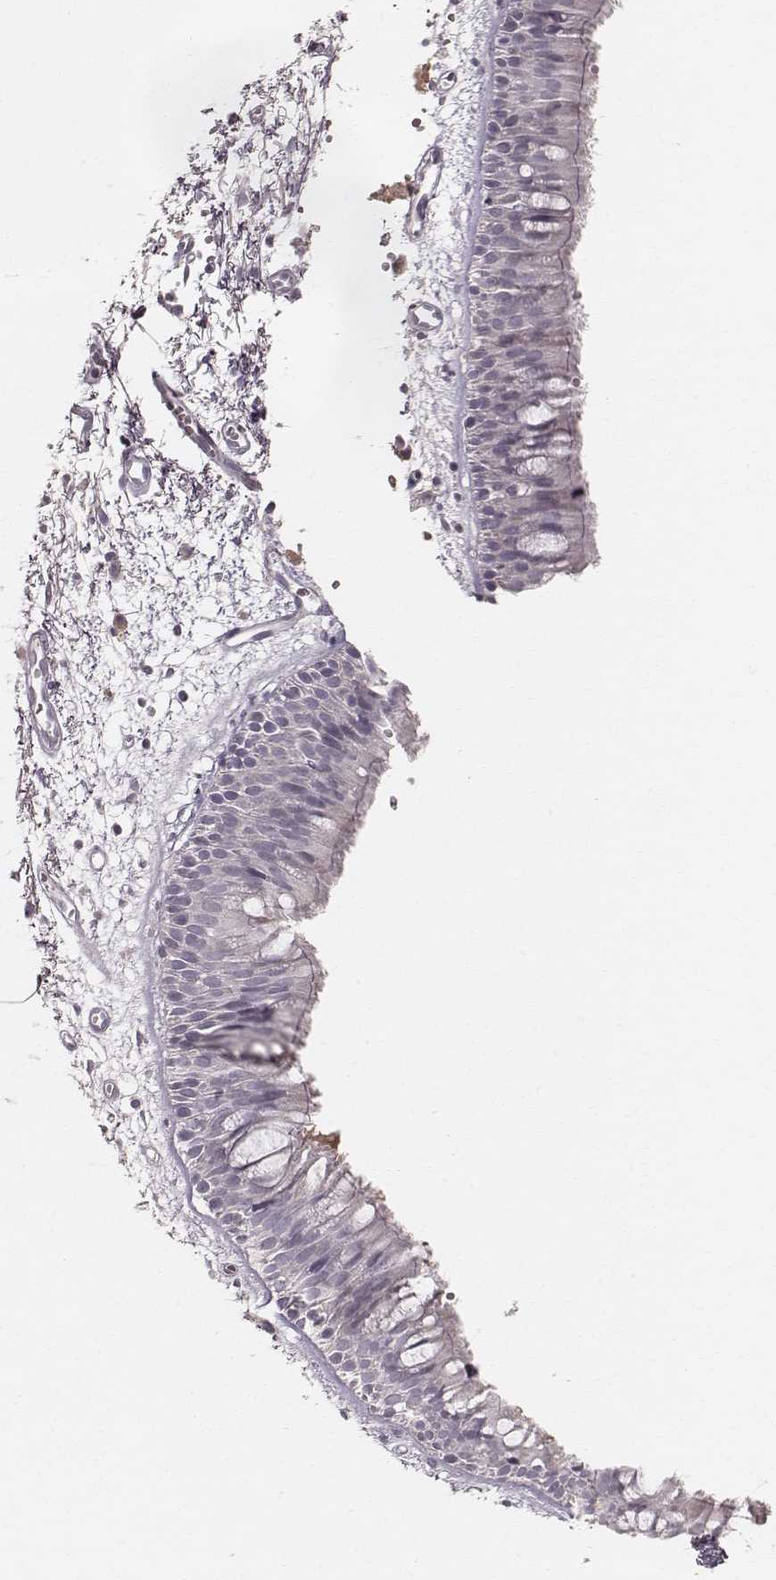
{"staining": {"intensity": "negative", "quantity": "none", "location": "none"}, "tissue": "bronchus", "cell_type": "Respiratory epithelial cells", "image_type": "normal", "snomed": [{"axis": "morphology", "description": "Normal tissue, NOS"}, {"axis": "morphology", "description": "Squamous cell carcinoma, NOS"}, {"axis": "topography", "description": "Cartilage tissue"}, {"axis": "topography", "description": "Bronchus"}, {"axis": "topography", "description": "Lung"}], "caption": "The image shows no significant positivity in respiratory epithelial cells of bronchus.", "gene": "LY6K", "patient": {"sex": "male", "age": 66}}